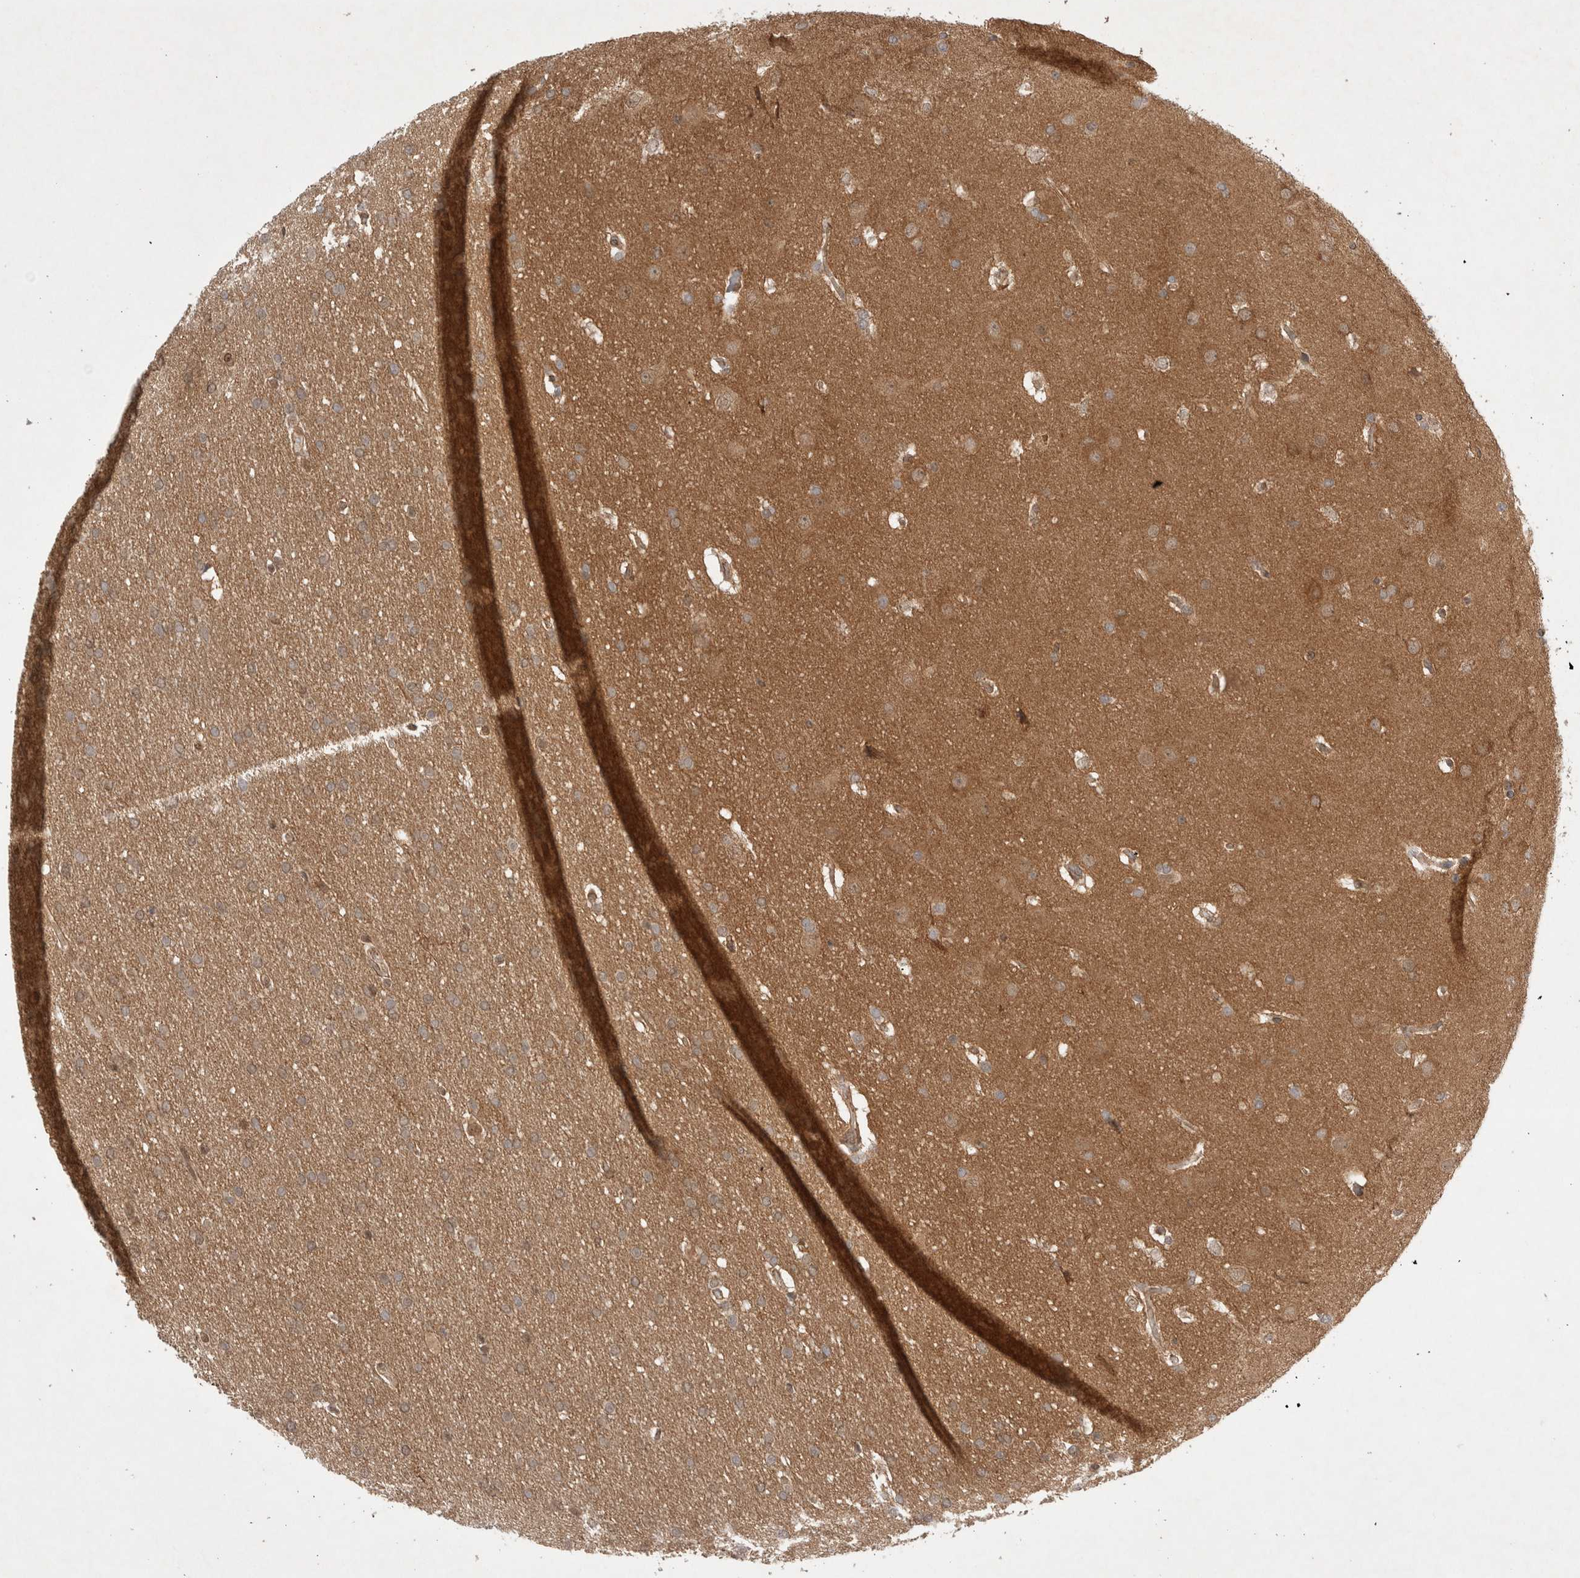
{"staining": {"intensity": "weak", "quantity": ">75%", "location": "cytoplasmic/membranous"}, "tissue": "glioma", "cell_type": "Tumor cells", "image_type": "cancer", "snomed": [{"axis": "morphology", "description": "Glioma, malignant, Low grade"}, {"axis": "topography", "description": "Brain"}], "caption": "Immunohistochemical staining of human malignant glioma (low-grade) demonstrates weak cytoplasmic/membranous protein expression in about >75% of tumor cells.", "gene": "WIPF2", "patient": {"sex": "female", "age": 37}}